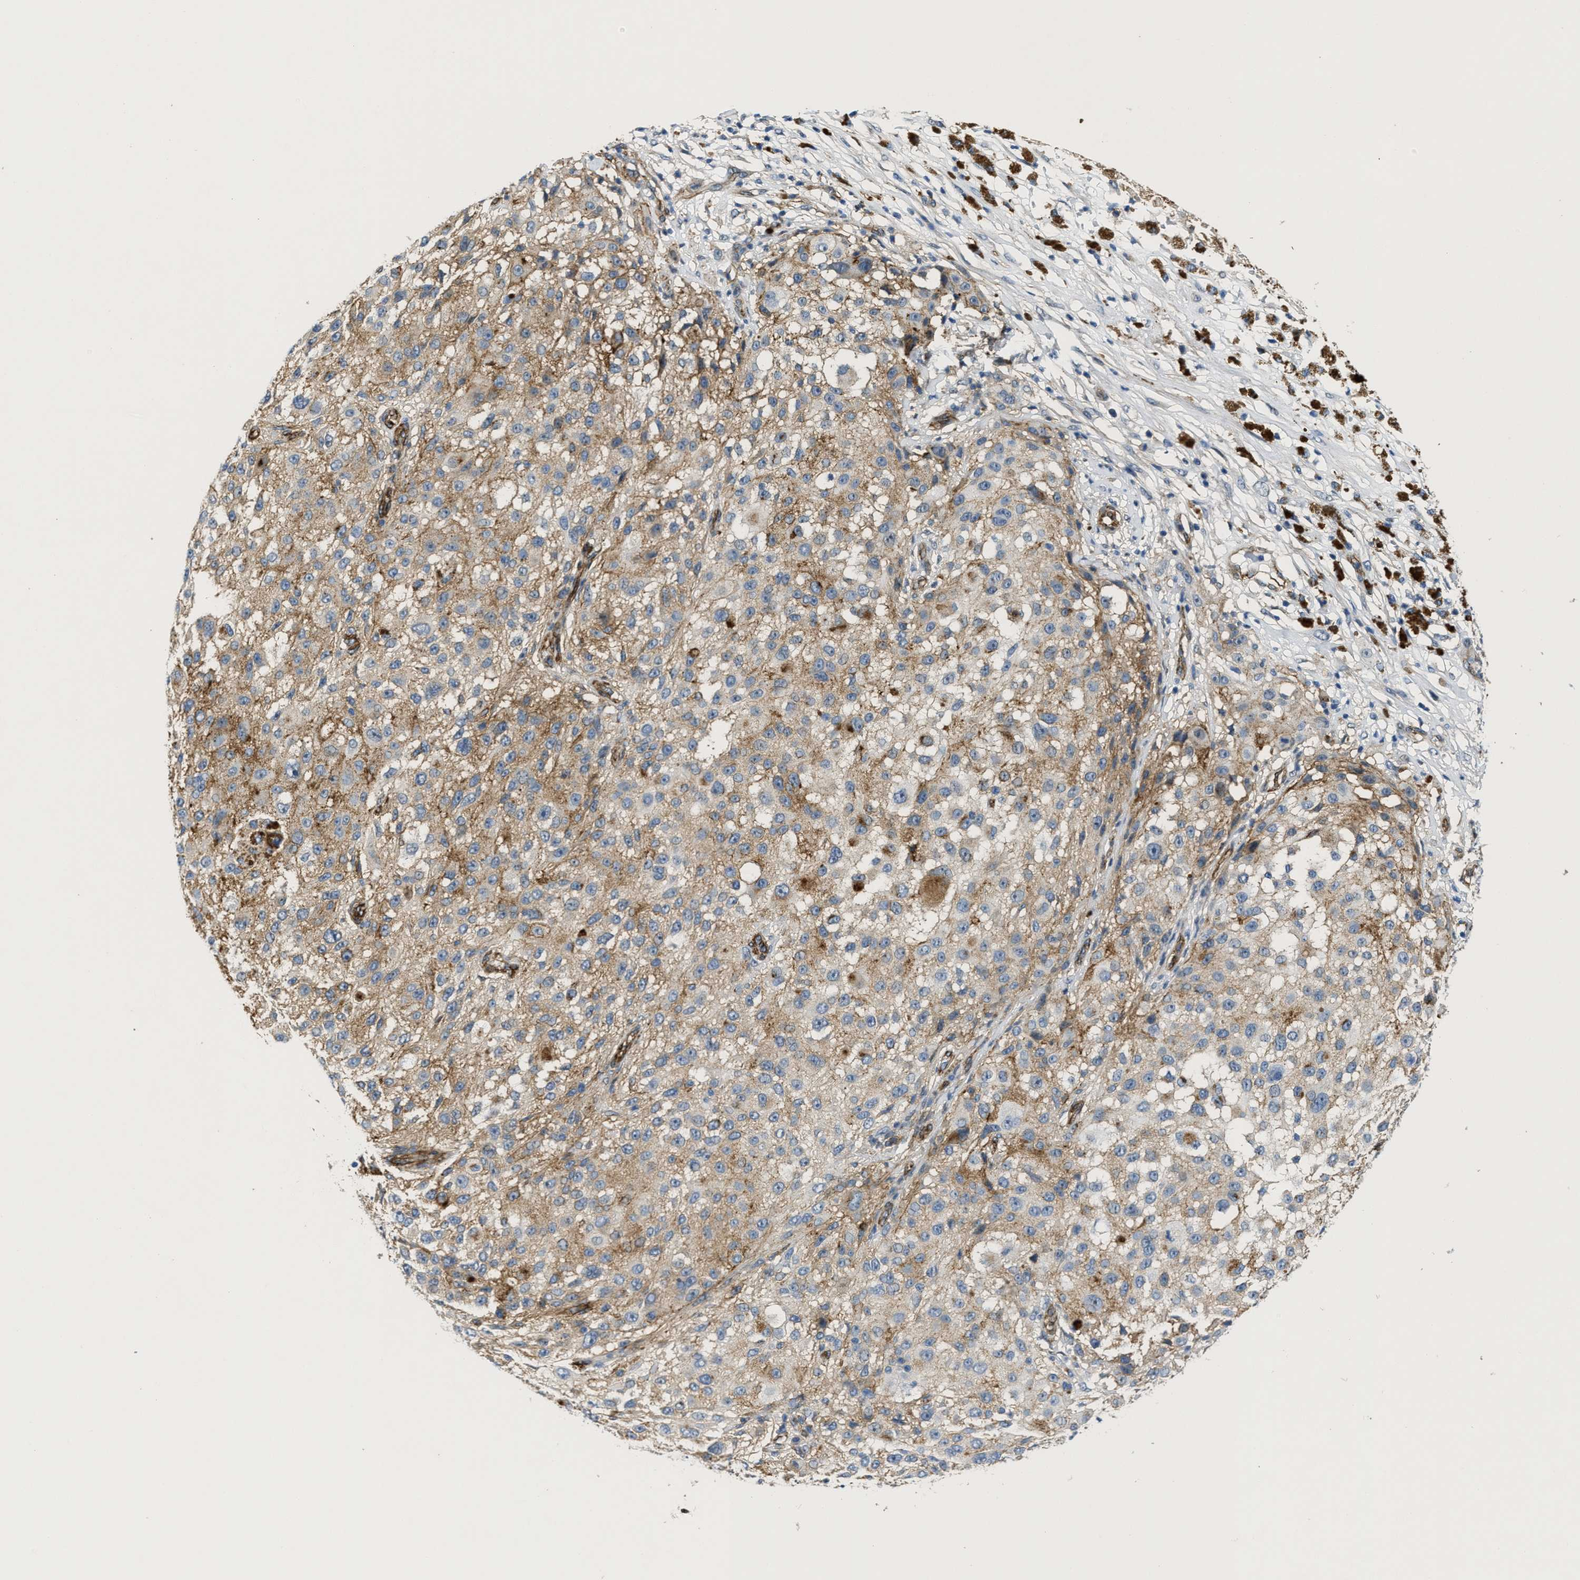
{"staining": {"intensity": "weak", "quantity": ">75%", "location": "cytoplasmic/membranous"}, "tissue": "melanoma", "cell_type": "Tumor cells", "image_type": "cancer", "snomed": [{"axis": "morphology", "description": "Necrosis, NOS"}, {"axis": "morphology", "description": "Malignant melanoma, NOS"}, {"axis": "topography", "description": "Skin"}], "caption": "Human malignant melanoma stained with a brown dye displays weak cytoplasmic/membranous positive staining in about >75% of tumor cells.", "gene": "NAB1", "patient": {"sex": "female", "age": 87}}